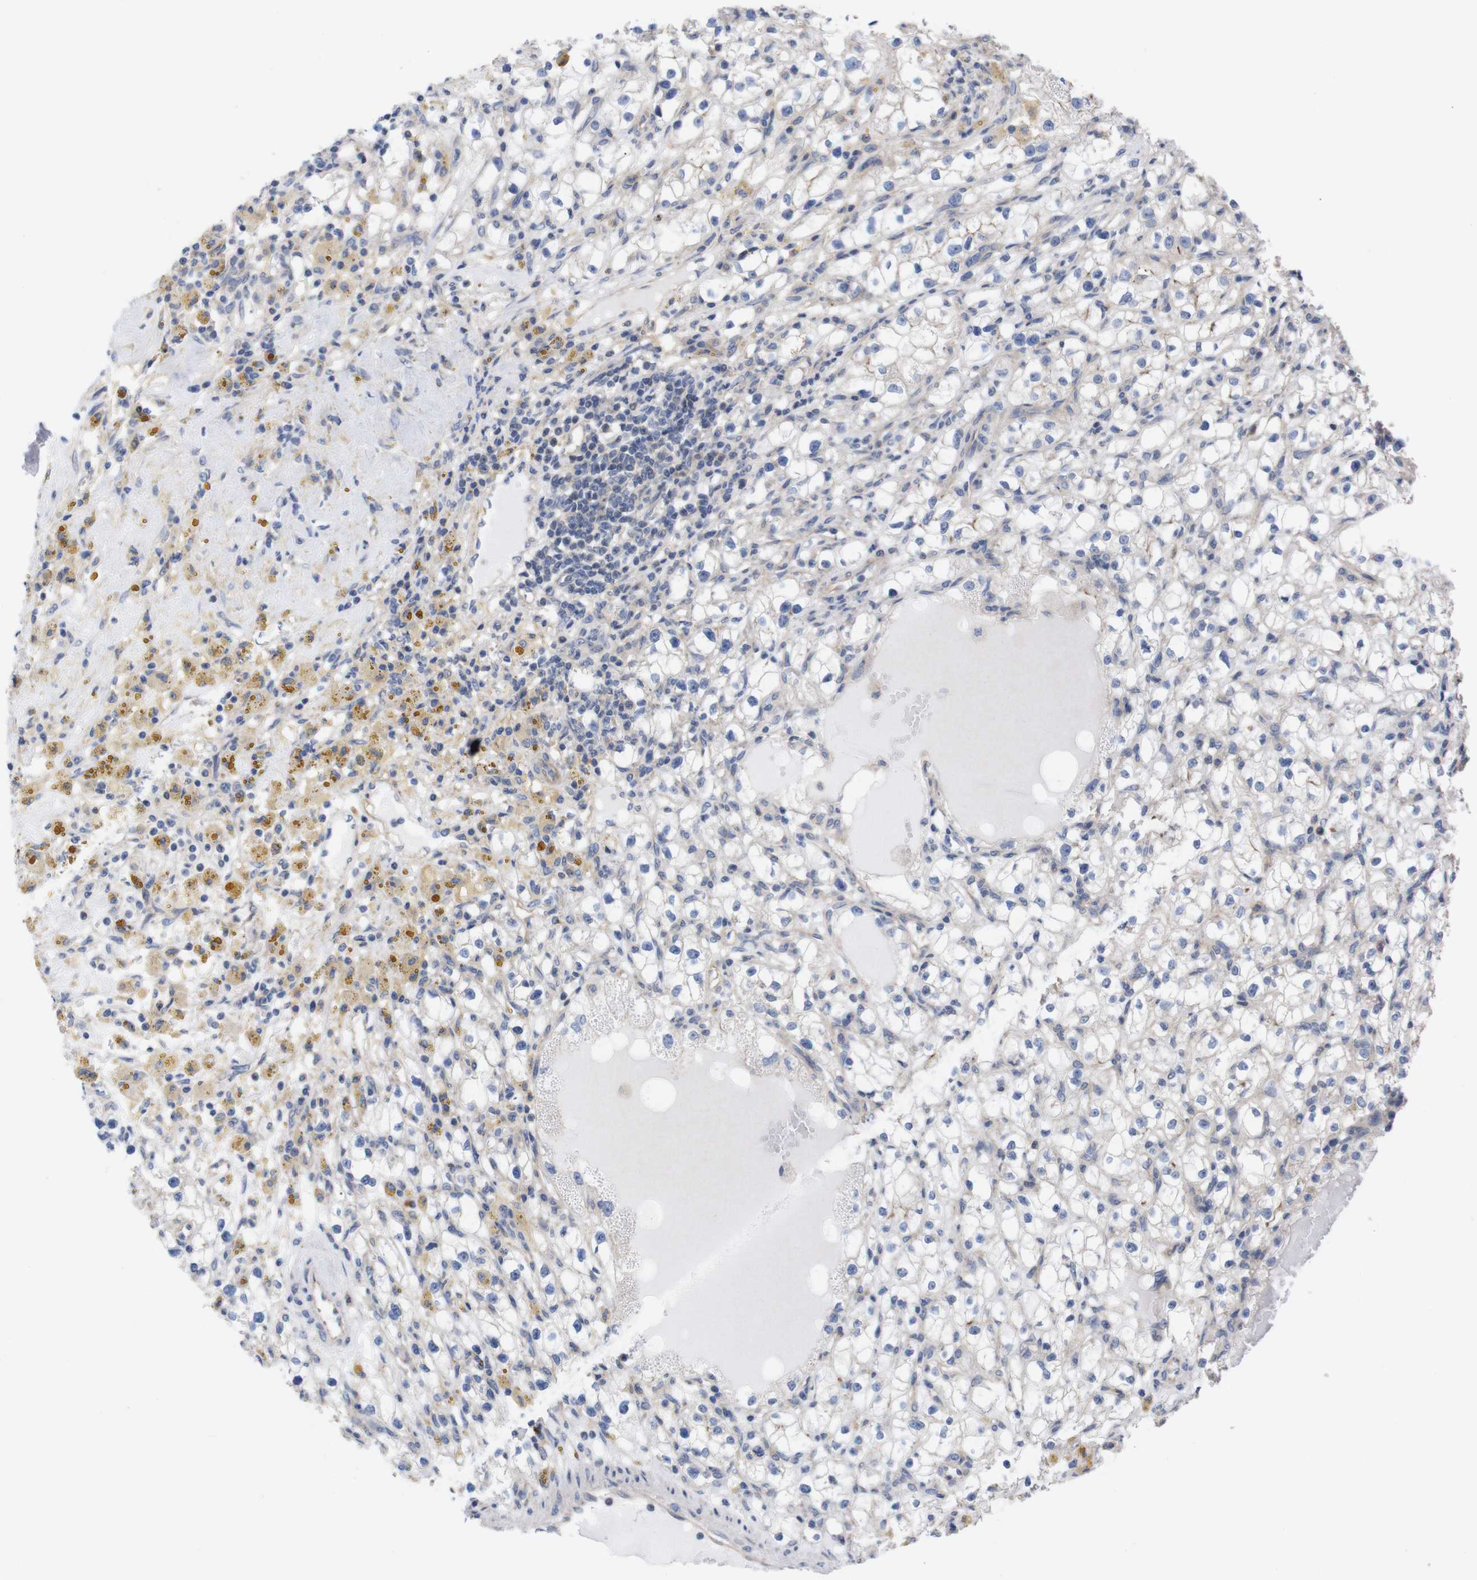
{"staining": {"intensity": "negative", "quantity": "none", "location": "none"}, "tissue": "renal cancer", "cell_type": "Tumor cells", "image_type": "cancer", "snomed": [{"axis": "morphology", "description": "Adenocarcinoma, NOS"}, {"axis": "topography", "description": "Kidney"}], "caption": "There is no significant staining in tumor cells of renal cancer.", "gene": "USH1C", "patient": {"sex": "male", "age": 56}}